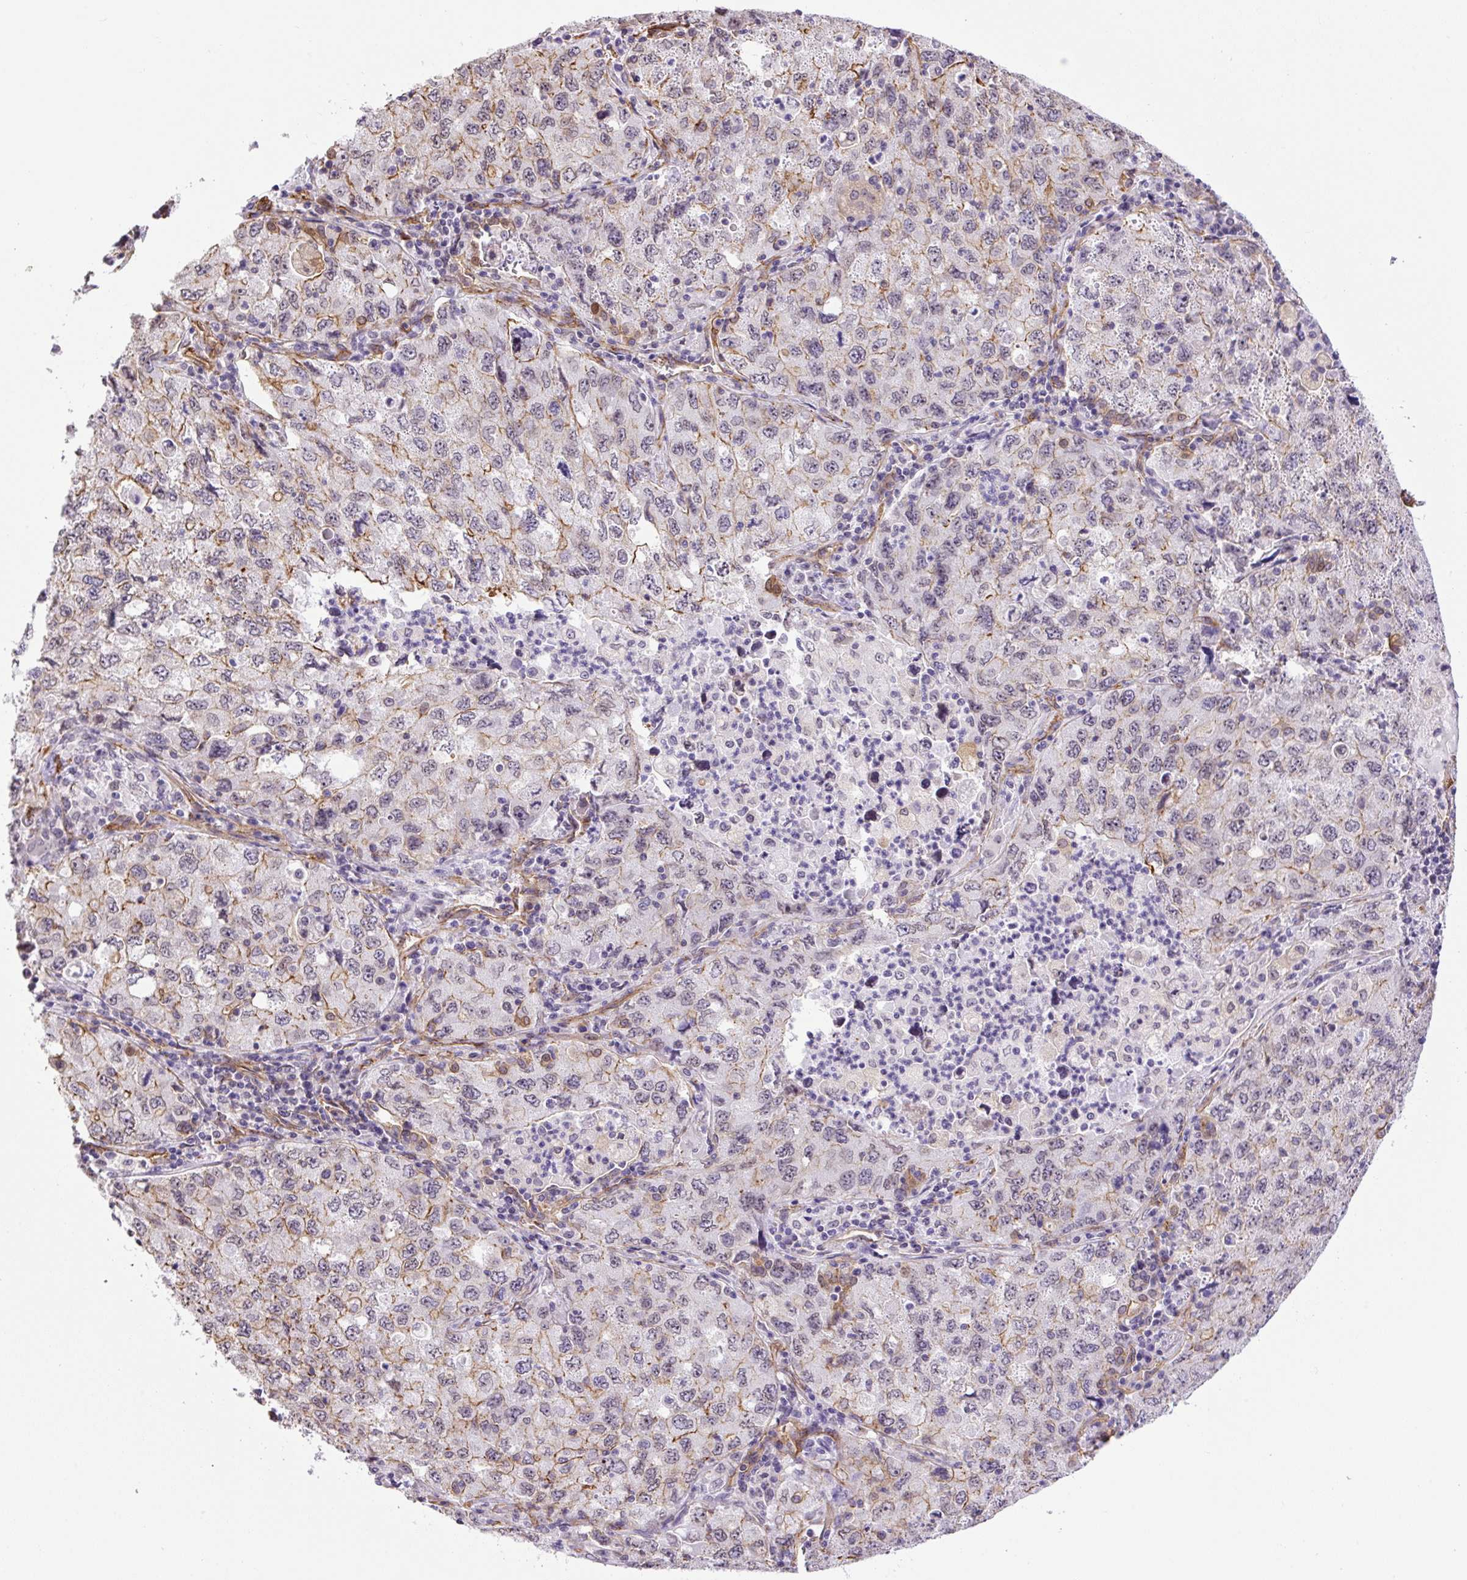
{"staining": {"intensity": "weak", "quantity": "<25%", "location": "cytoplasmic/membranous"}, "tissue": "lung cancer", "cell_type": "Tumor cells", "image_type": "cancer", "snomed": [{"axis": "morphology", "description": "Adenocarcinoma, NOS"}, {"axis": "topography", "description": "Lung"}], "caption": "Immunohistochemistry (IHC) histopathology image of neoplastic tissue: adenocarcinoma (lung) stained with DAB exhibits no significant protein staining in tumor cells.", "gene": "MYO5C", "patient": {"sex": "female", "age": 57}}